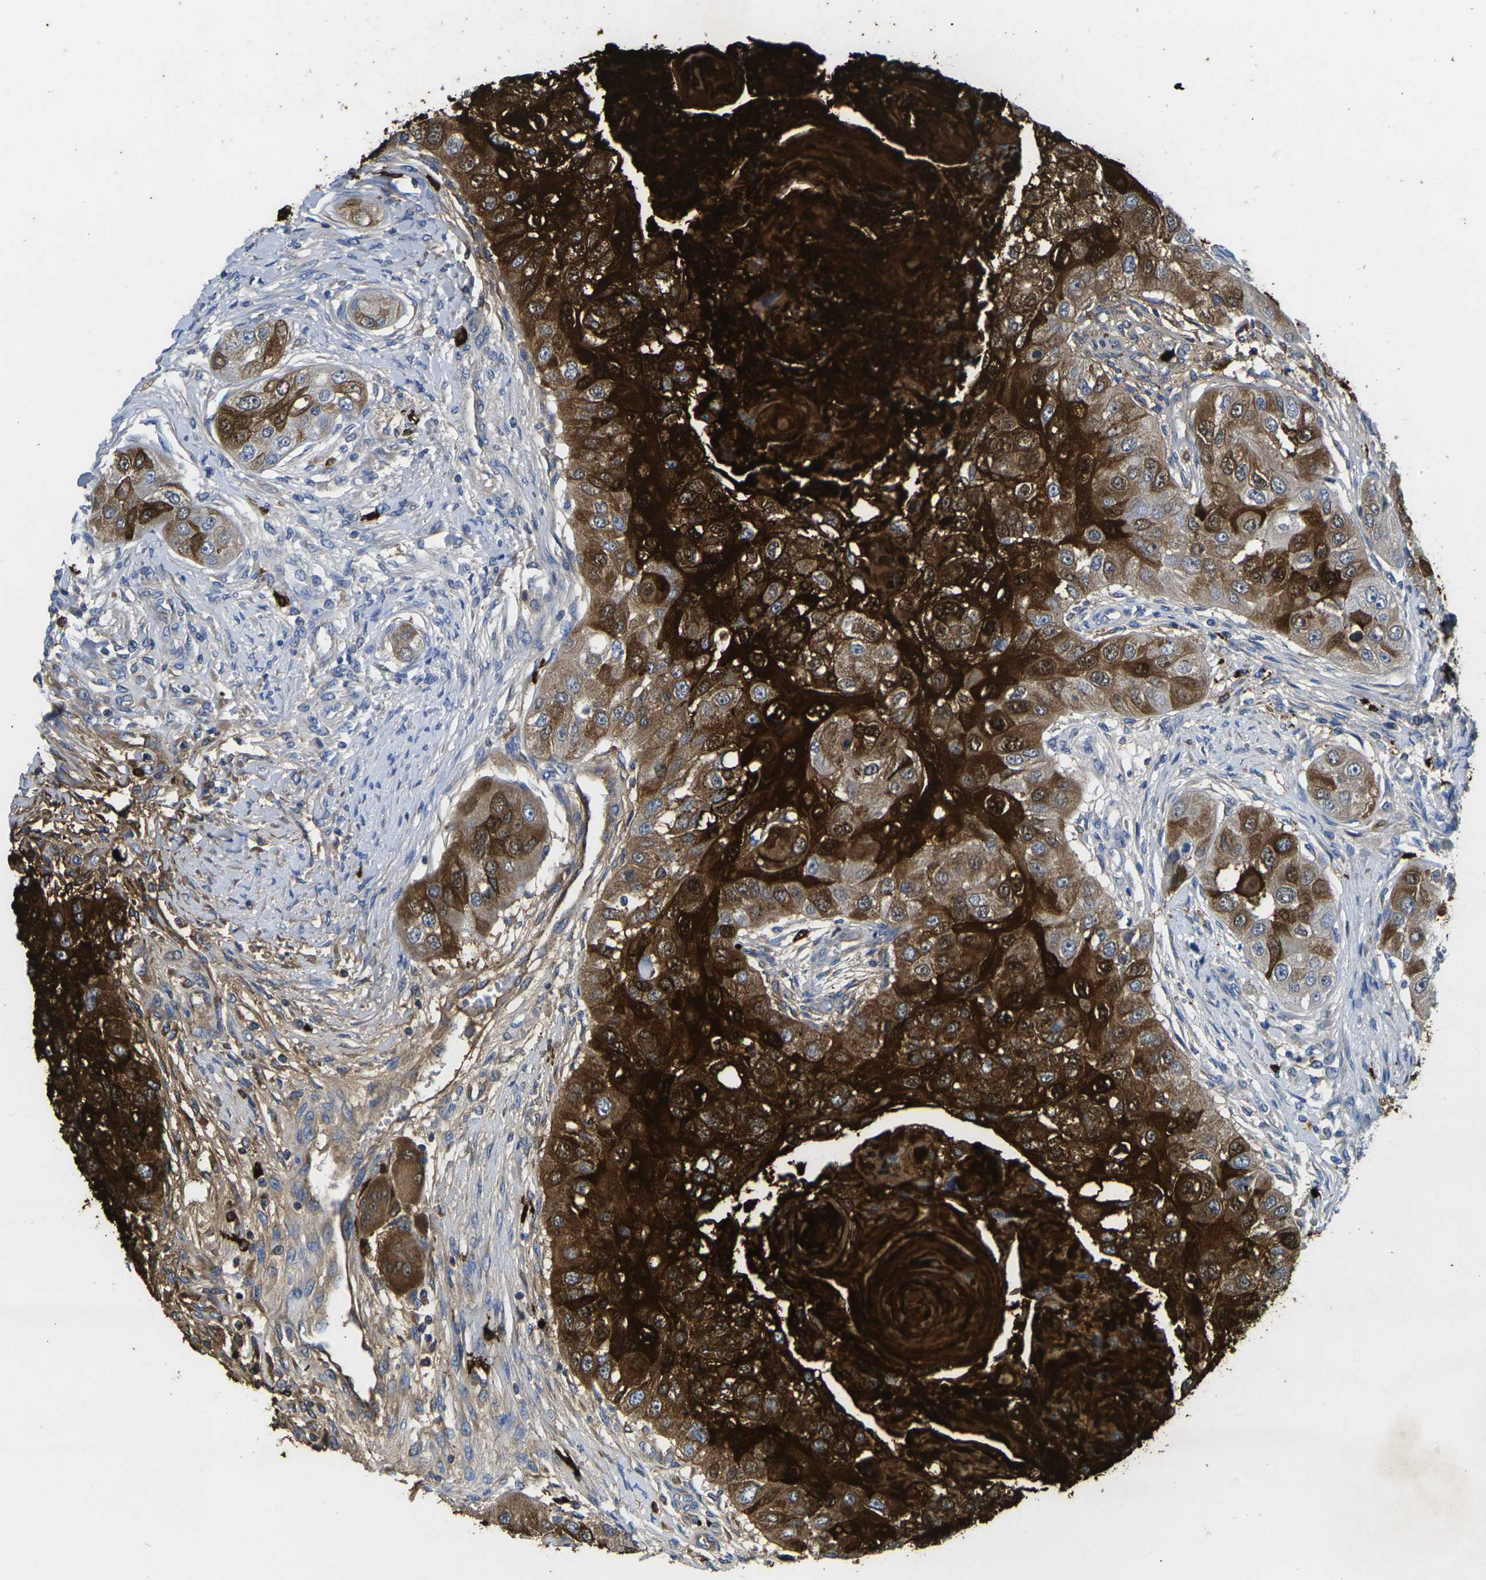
{"staining": {"intensity": "strong", "quantity": "25%-75%", "location": "cytoplasmic/membranous,nuclear"}, "tissue": "head and neck cancer", "cell_type": "Tumor cells", "image_type": "cancer", "snomed": [{"axis": "morphology", "description": "Normal tissue, NOS"}, {"axis": "morphology", "description": "Squamous cell carcinoma, NOS"}, {"axis": "topography", "description": "Skeletal muscle"}, {"axis": "topography", "description": "Head-Neck"}], "caption": "Immunohistochemical staining of head and neck cancer displays high levels of strong cytoplasmic/membranous and nuclear positivity in about 25%-75% of tumor cells.", "gene": "S100A9", "patient": {"sex": "male", "age": 51}}